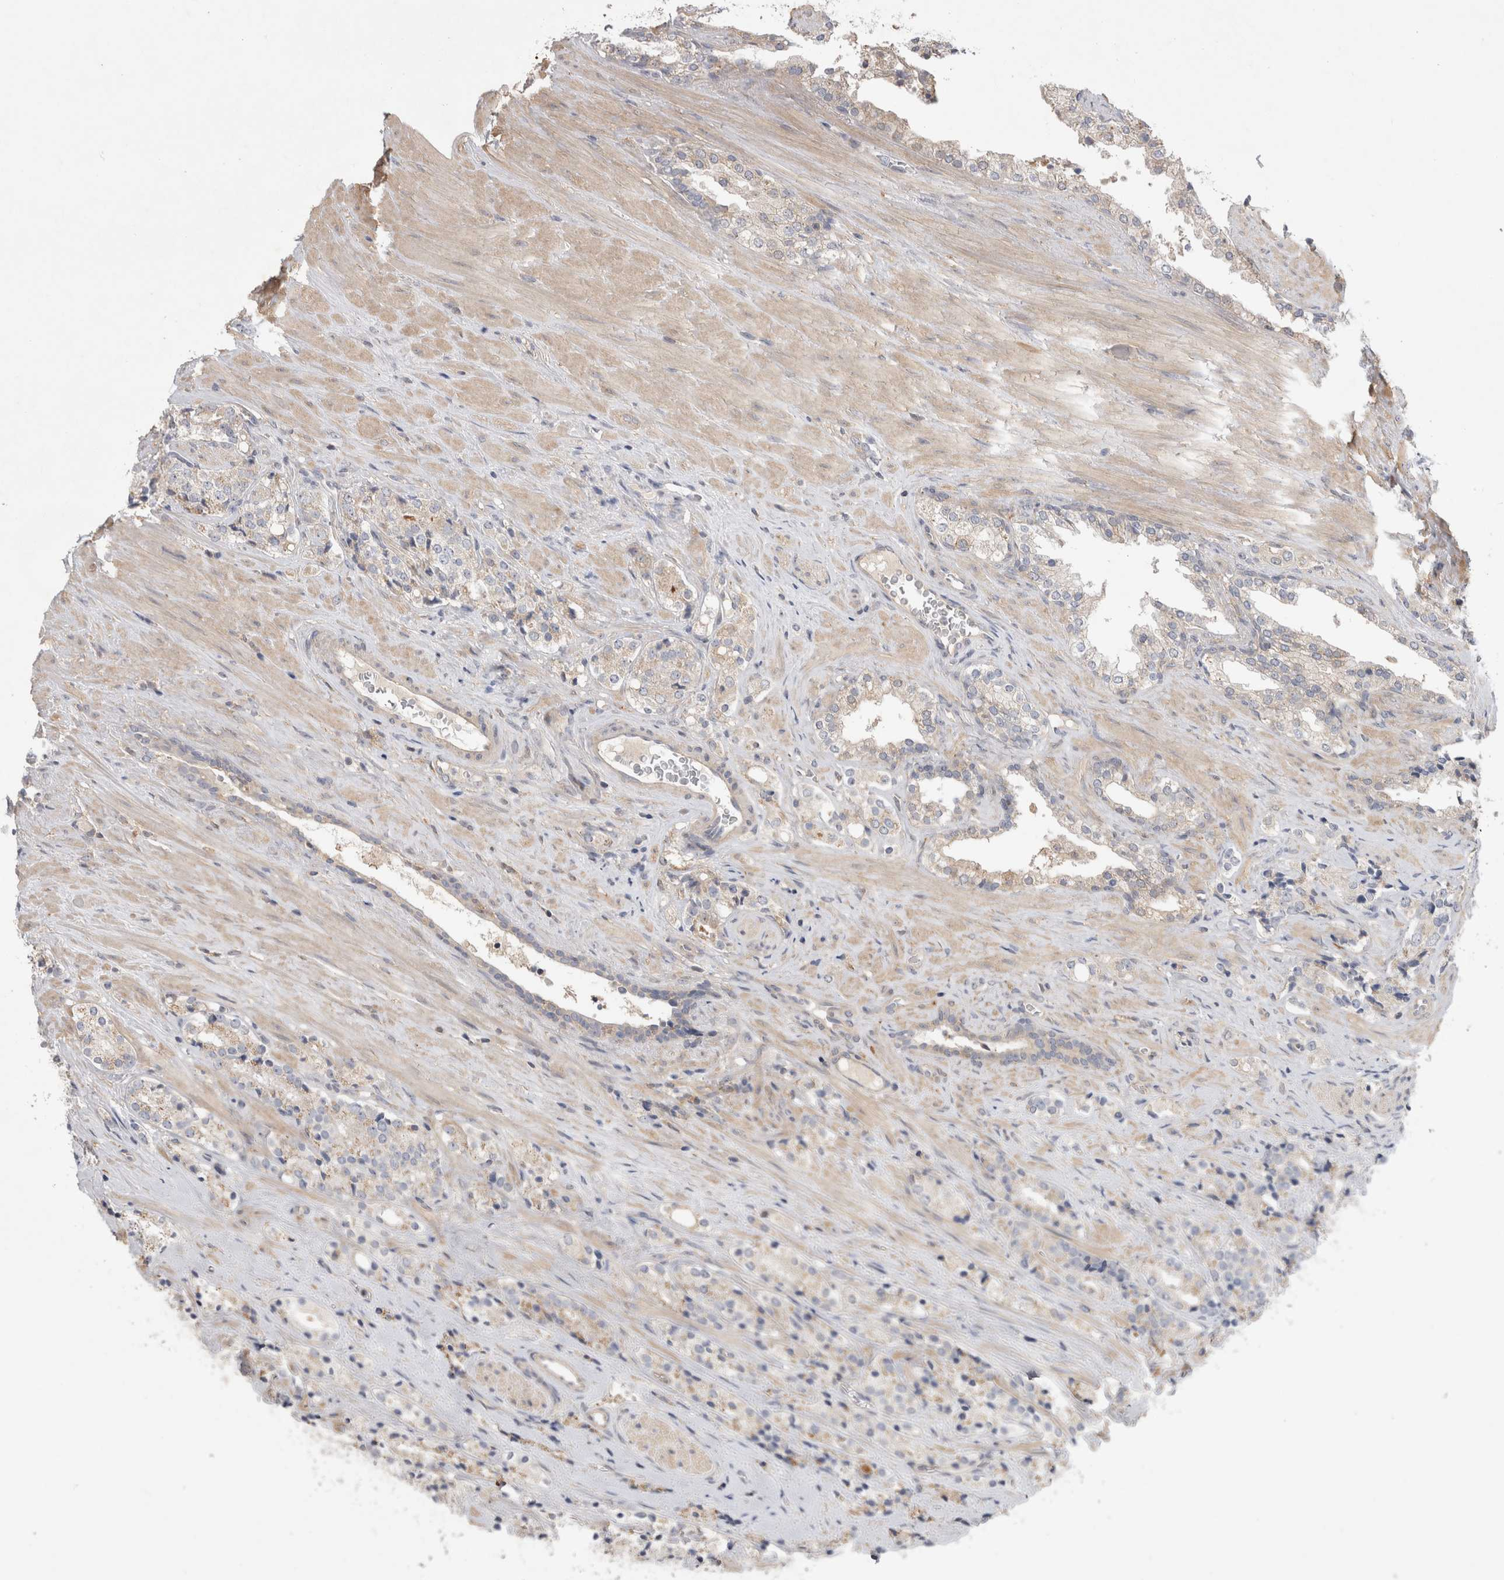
{"staining": {"intensity": "negative", "quantity": "none", "location": "none"}, "tissue": "prostate cancer", "cell_type": "Tumor cells", "image_type": "cancer", "snomed": [{"axis": "morphology", "description": "Adenocarcinoma, High grade"}, {"axis": "topography", "description": "Prostate"}], "caption": "Tumor cells show no significant staining in prostate cancer. The staining was performed using DAB (3,3'-diaminobenzidine) to visualize the protein expression in brown, while the nuclei were stained in blue with hematoxylin (Magnification: 20x).", "gene": "SRD5A3", "patient": {"sex": "male", "age": 71}}